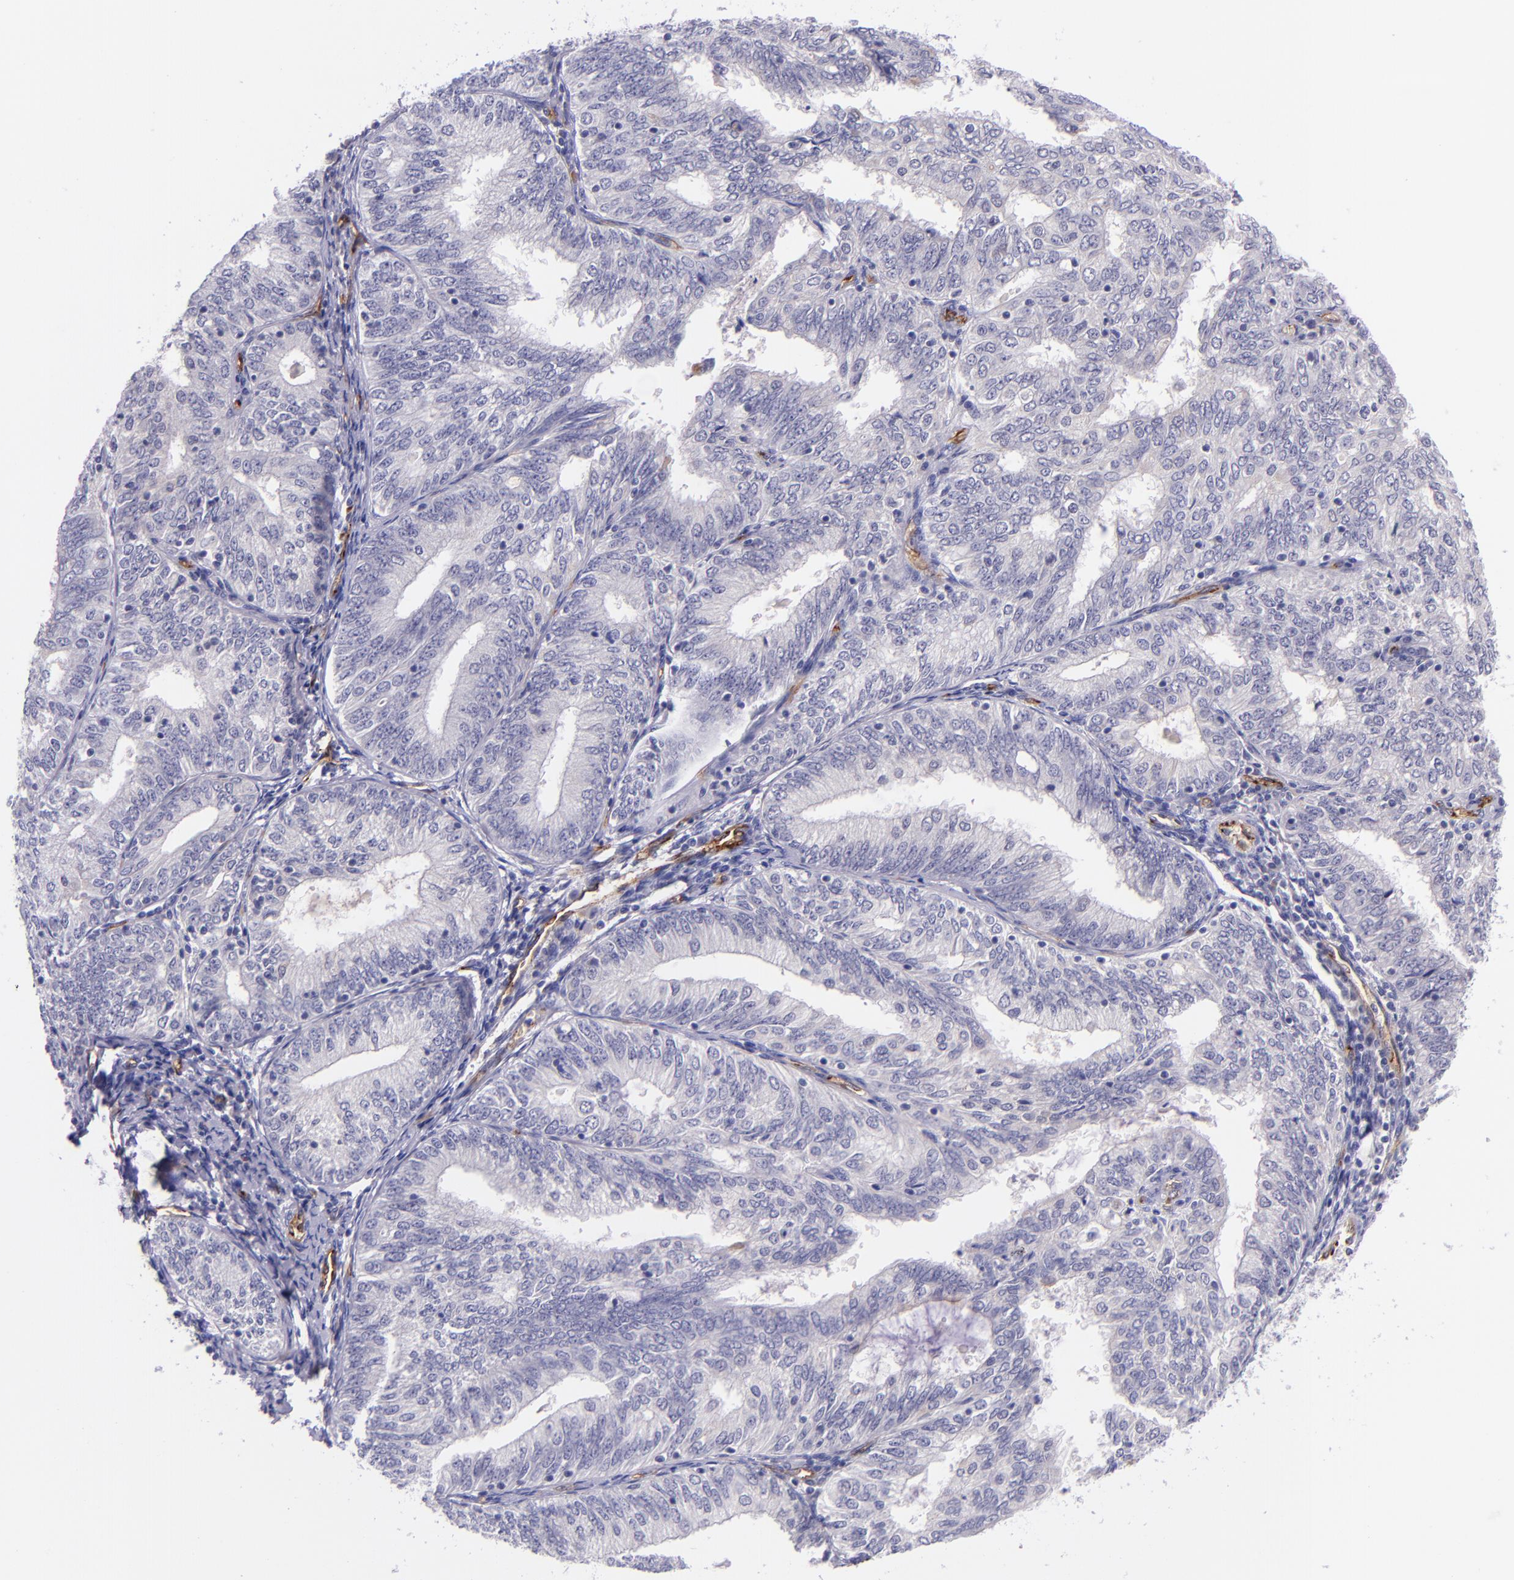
{"staining": {"intensity": "negative", "quantity": "none", "location": "none"}, "tissue": "endometrial cancer", "cell_type": "Tumor cells", "image_type": "cancer", "snomed": [{"axis": "morphology", "description": "Adenocarcinoma, NOS"}, {"axis": "topography", "description": "Endometrium"}], "caption": "Micrograph shows no significant protein expression in tumor cells of adenocarcinoma (endometrial).", "gene": "NOS3", "patient": {"sex": "female", "age": 69}}